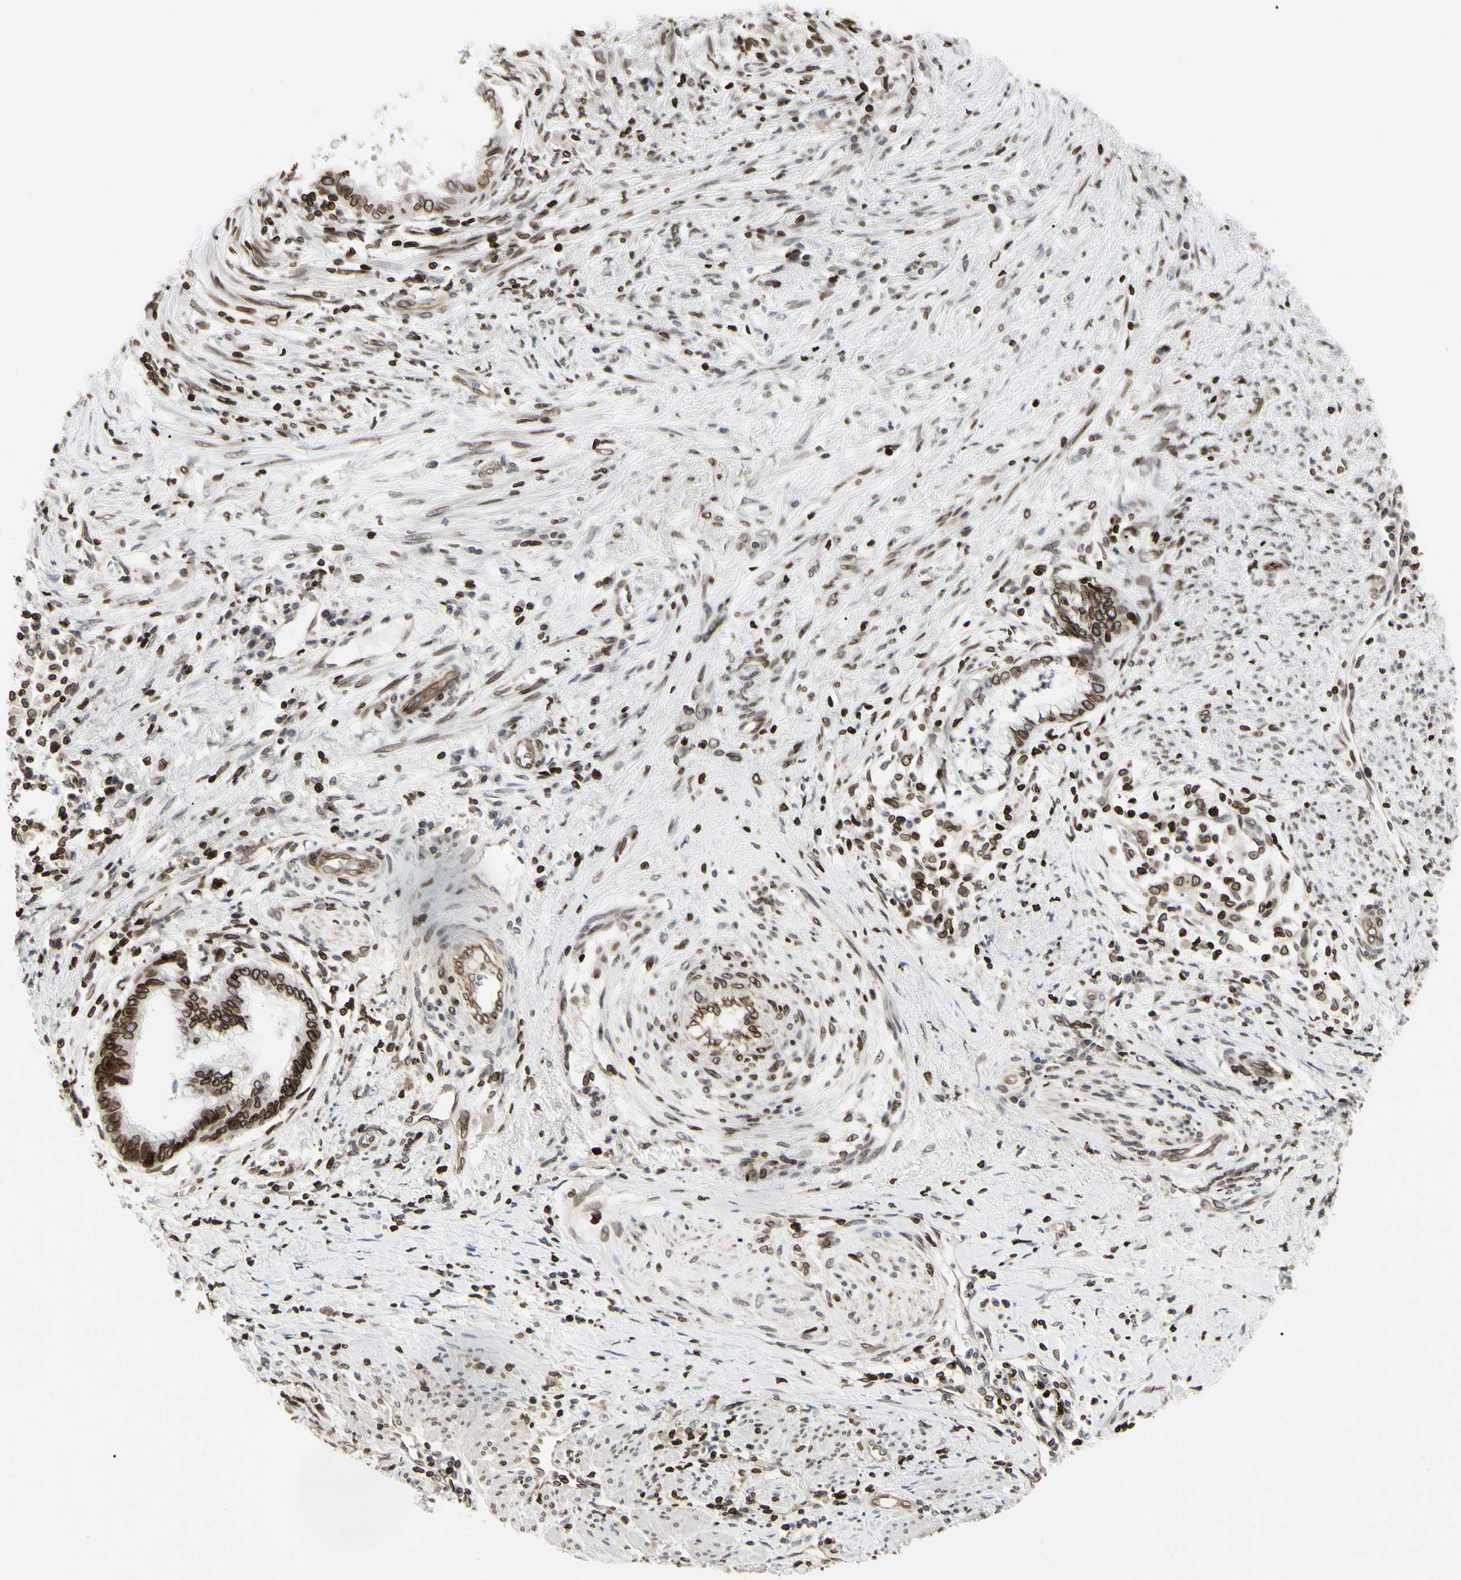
{"staining": {"intensity": "strong", "quantity": ">75%", "location": "cytoplasmic/membranous,nuclear"}, "tissue": "endometrial cancer", "cell_type": "Tumor cells", "image_type": "cancer", "snomed": [{"axis": "morphology", "description": "Necrosis, NOS"}, {"axis": "morphology", "description": "Adenocarcinoma, NOS"}, {"axis": "topography", "description": "Endometrium"}], "caption": "Immunohistochemistry (IHC) micrograph of neoplastic tissue: human endometrial adenocarcinoma stained using IHC demonstrates high levels of strong protein expression localized specifically in the cytoplasmic/membranous and nuclear of tumor cells, appearing as a cytoplasmic/membranous and nuclear brown color.", "gene": "TMPO", "patient": {"sex": "female", "age": 79}}